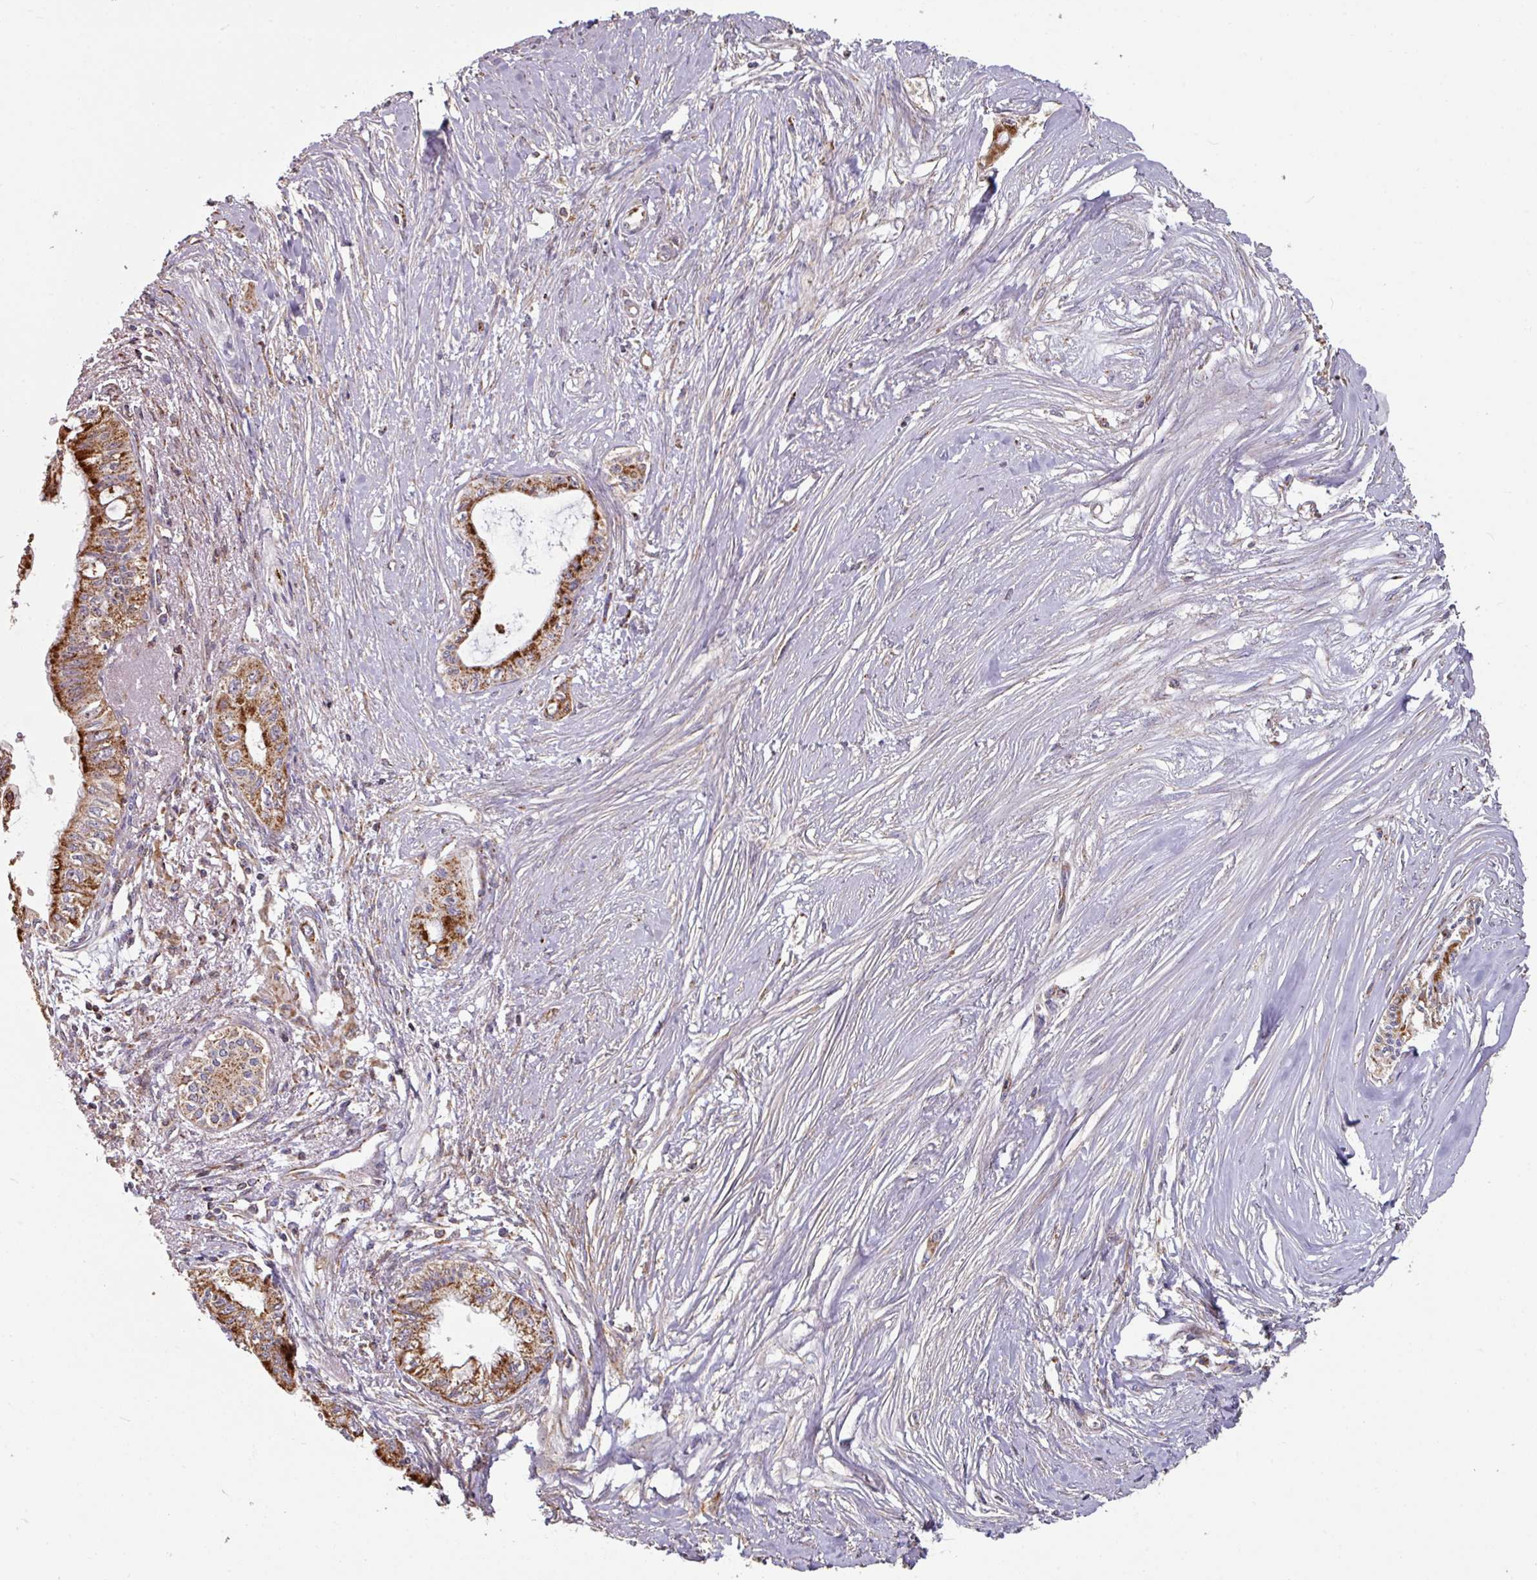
{"staining": {"intensity": "strong", "quantity": ">75%", "location": "cytoplasmic/membranous"}, "tissue": "pancreatic cancer", "cell_type": "Tumor cells", "image_type": "cancer", "snomed": [{"axis": "morphology", "description": "Adenocarcinoma, NOS"}, {"axis": "topography", "description": "Pancreas"}], "caption": "Brown immunohistochemical staining in human pancreatic cancer reveals strong cytoplasmic/membranous positivity in approximately >75% of tumor cells. The staining is performed using DAB brown chromogen to label protein expression. The nuclei are counter-stained blue using hematoxylin.", "gene": "OR2D3", "patient": {"sex": "male", "age": 71}}